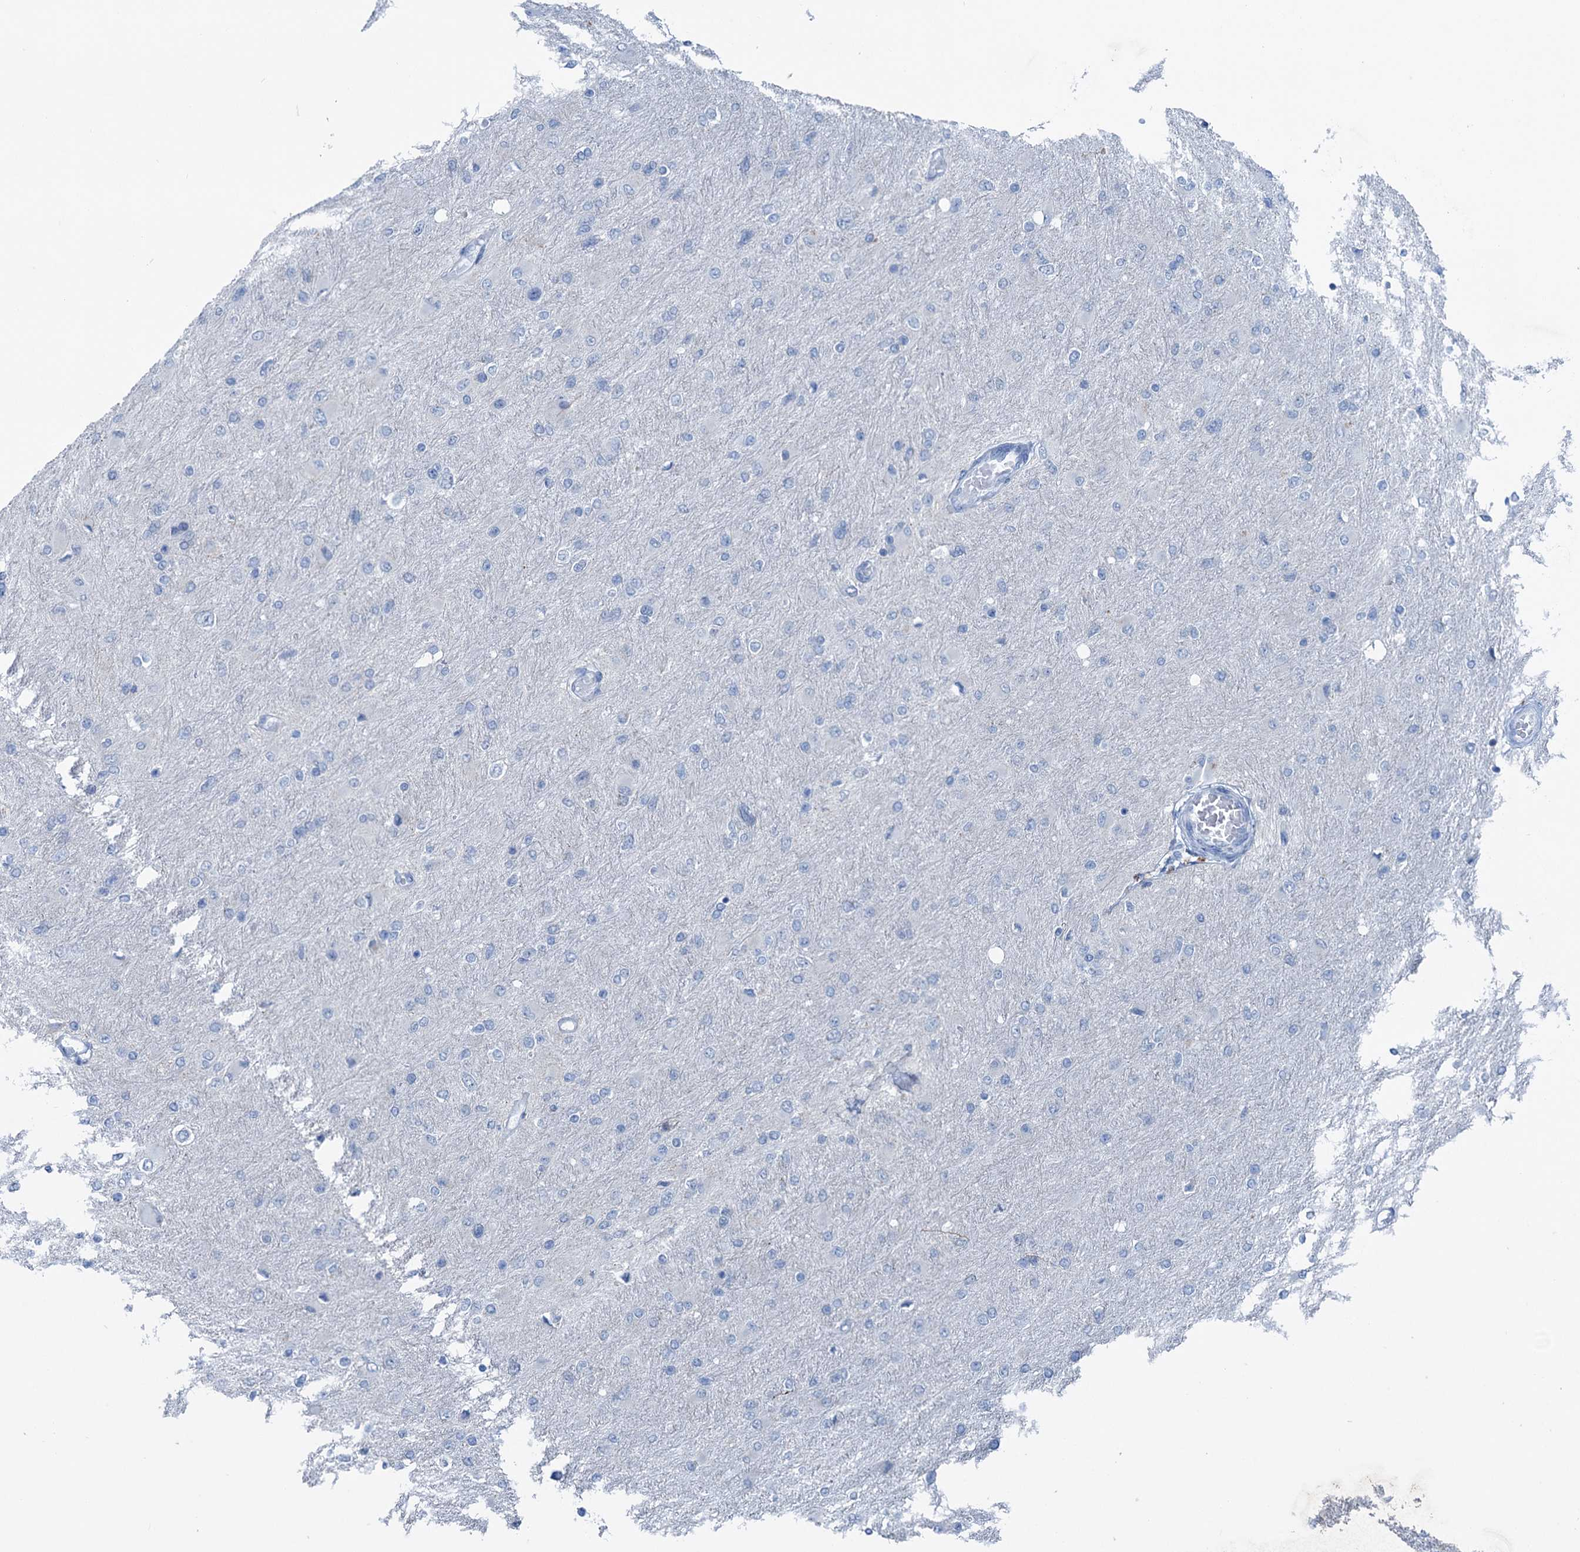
{"staining": {"intensity": "negative", "quantity": "none", "location": "none"}, "tissue": "glioma", "cell_type": "Tumor cells", "image_type": "cancer", "snomed": [{"axis": "morphology", "description": "Glioma, malignant, High grade"}, {"axis": "topography", "description": "Cerebral cortex"}], "caption": "Immunohistochemical staining of malignant glioma (high-grade) displays no significant staining in tumor cells.", "gene": "ELP4", "patient": {"sex": "female", "age": 36}}